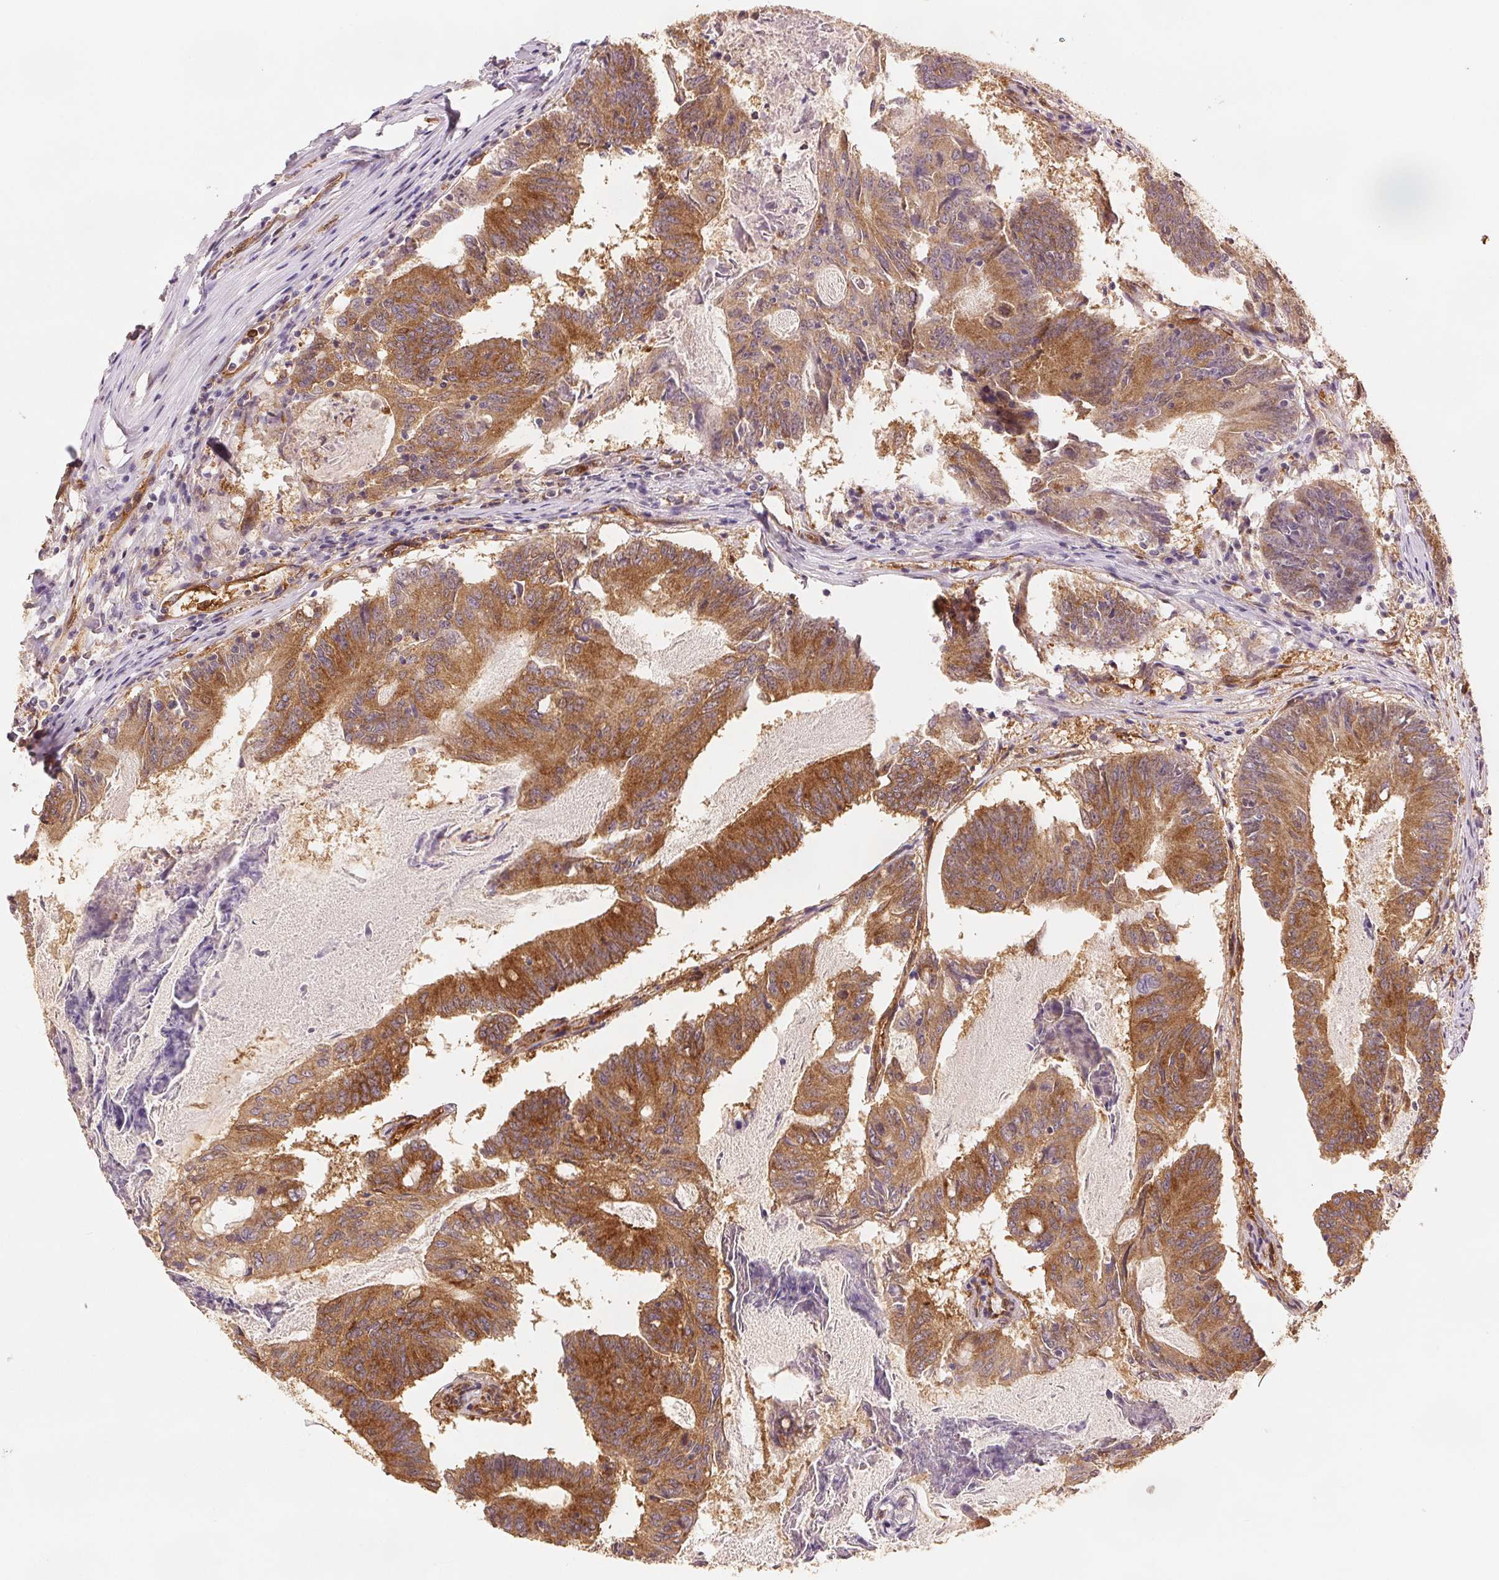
{"staining": {"intensity": "strong", "quantity": "25%-75%", "location": "cytoplasmic/membranous"}, "tissue": "colorectal cancer", "cell_type": "Tumor cells", "image_type": "cancer", "snomed": [{"axis": "morphology", "description": "Adenocarcinoma, NOS"}, {"axis": "topography", "description": "Colon"}], "caption": "High-magnification brightfield microscopy of adenocarcinoma (colorectal) stained with DAB (3,3'-diaminobenzidine) (brown) and counterstained with hematoxylin (blue). tumor cells exhibit strong cytoplasmic/membranous expression is appreciated in approximately25%-75% of cells.", "gene": "DIAPH2", "patient": {"sex": "female", "age": 70}}